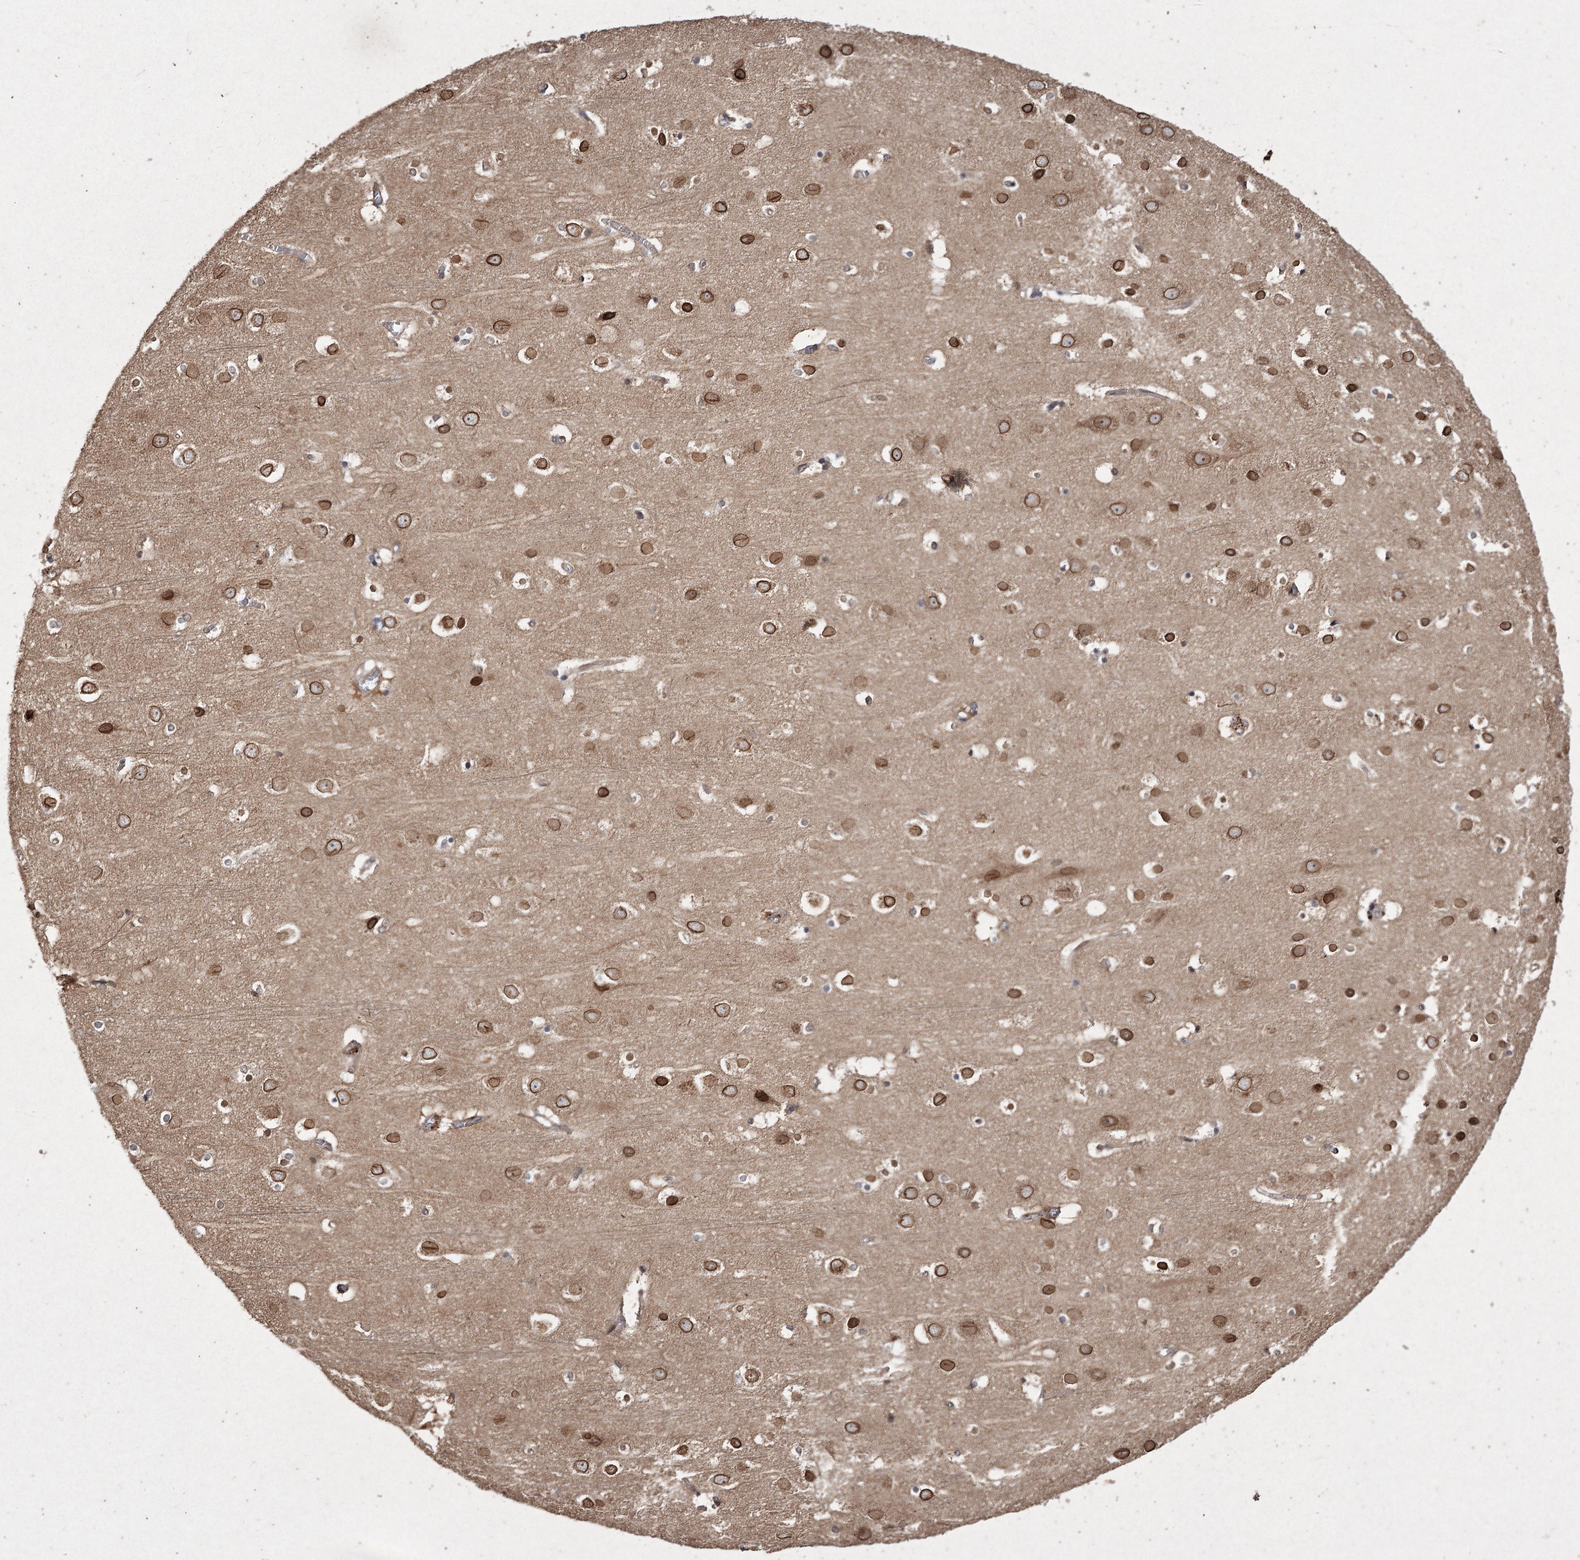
{"staining": {"intensity": "moderate", "quantity": ">75%", "location": "cytoplasmic/membranous"}, "tissue": "cerebral cortex", "cell_type": "Endothelial cells", "image_type": "normal", "snomed": [{"axis": "morphology", "description": "Normal tissue, NOS"}, {"axis": "topography", "description": "Cerebral cortex"}], "caption": "Brown immunohistochemical staining in normal human cerebral cortex displays moderate cytoplasmic/membranous expression in approximately >75% of endothelial cells. (Stains: DAB (3,3'-diaminobenzidine) in brown, nuclei in blue, Microscopy: brightfield microscopy at high magnification).", "gene": "PRC1", "patient": {"sex": "male", "age": 54}}